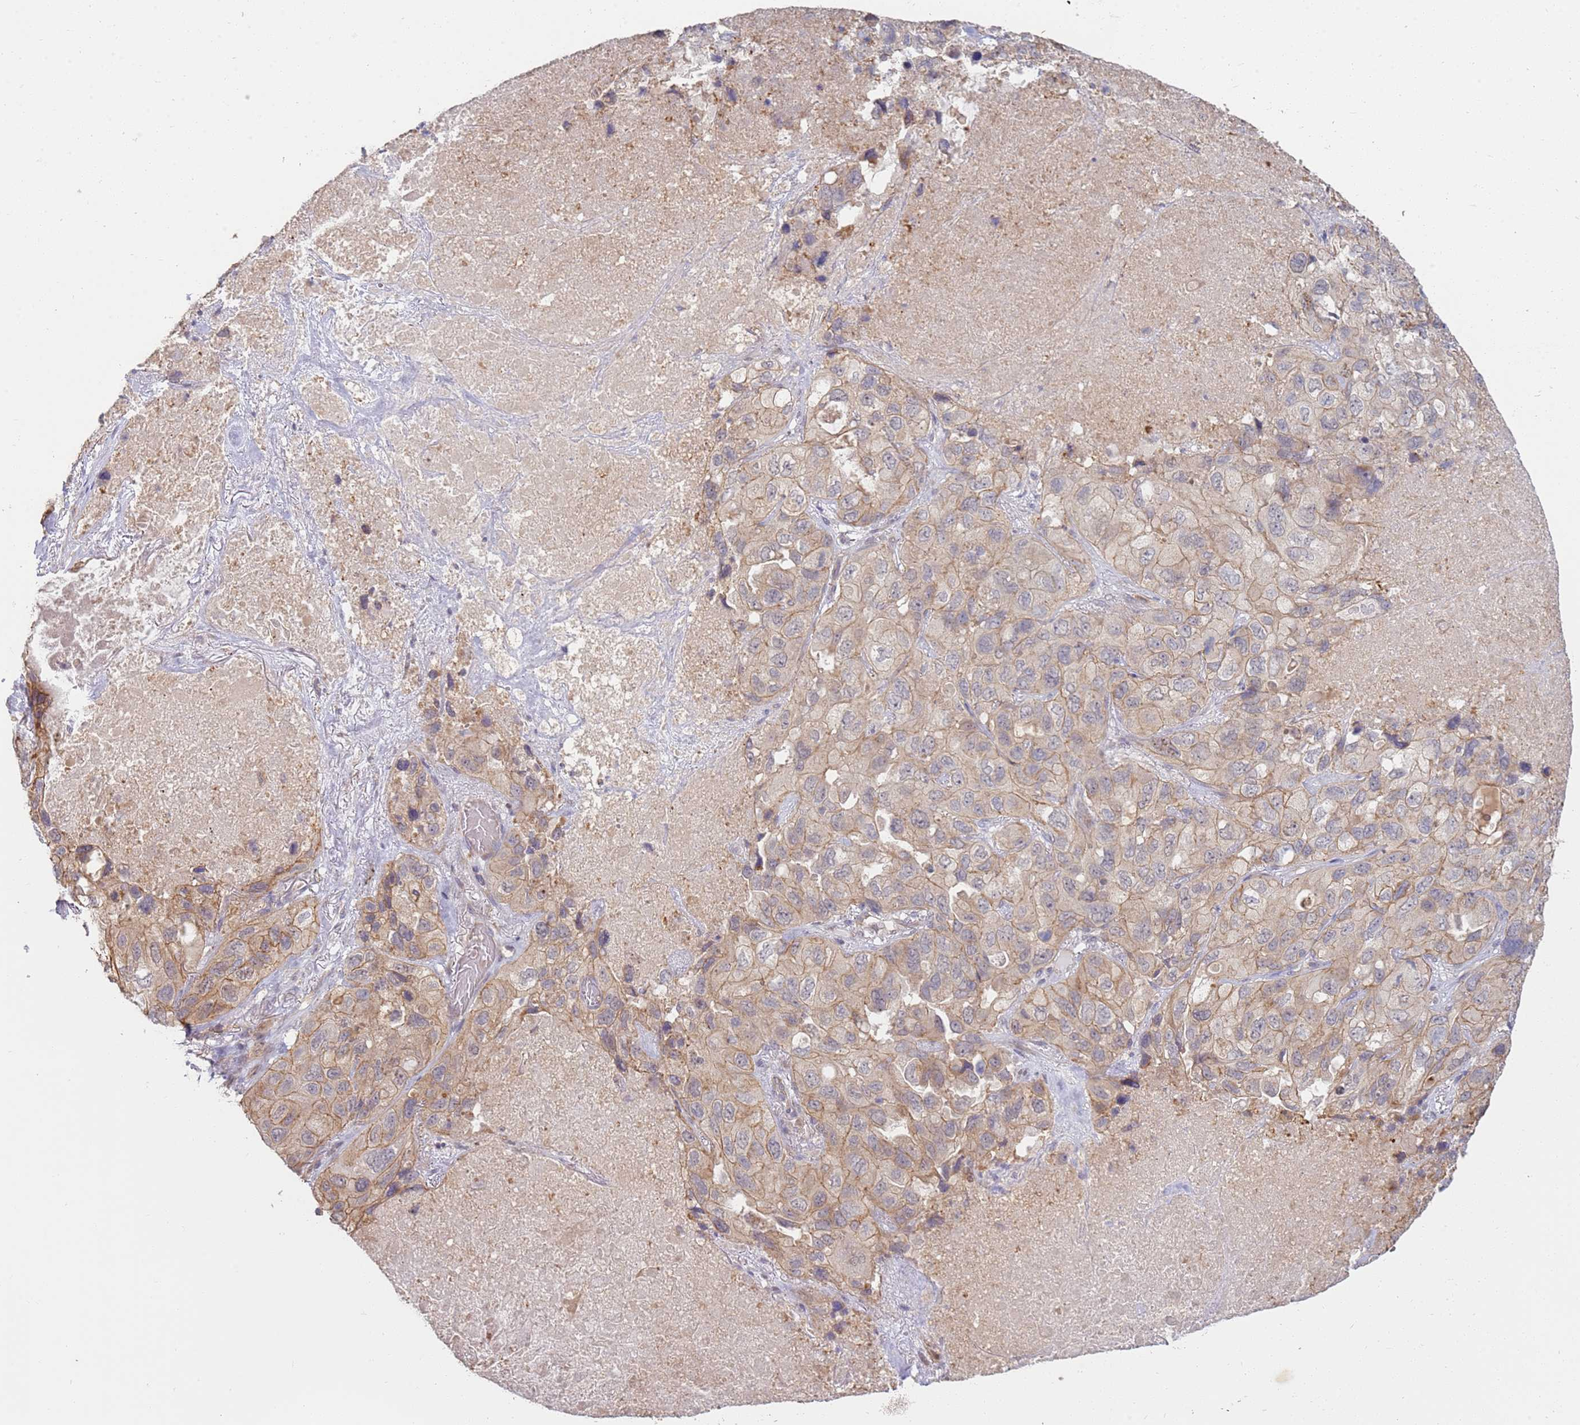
{"staining": {"intensity": "weak", "quantity": "25%-75%", "location": "cytoplasmic/membranous"}, "tissue": "lung cancer", "cell_type": "Tumor cells", "image_type": "cancer", "snomed": [{"axis": "morphology", "description": "Squamous cell carcinoma, NOS"}, {"axis": "topography", "description": "Lung"}], "caption": "Immunohistochemical staining of human lung cancer demonstrates low levels of weak cytoplasmic/membranous protein positivity in approximately 25%-75% of tumor cells.", "gene": "MPEG1", "patient": {"sex": "female", "age": 73}}